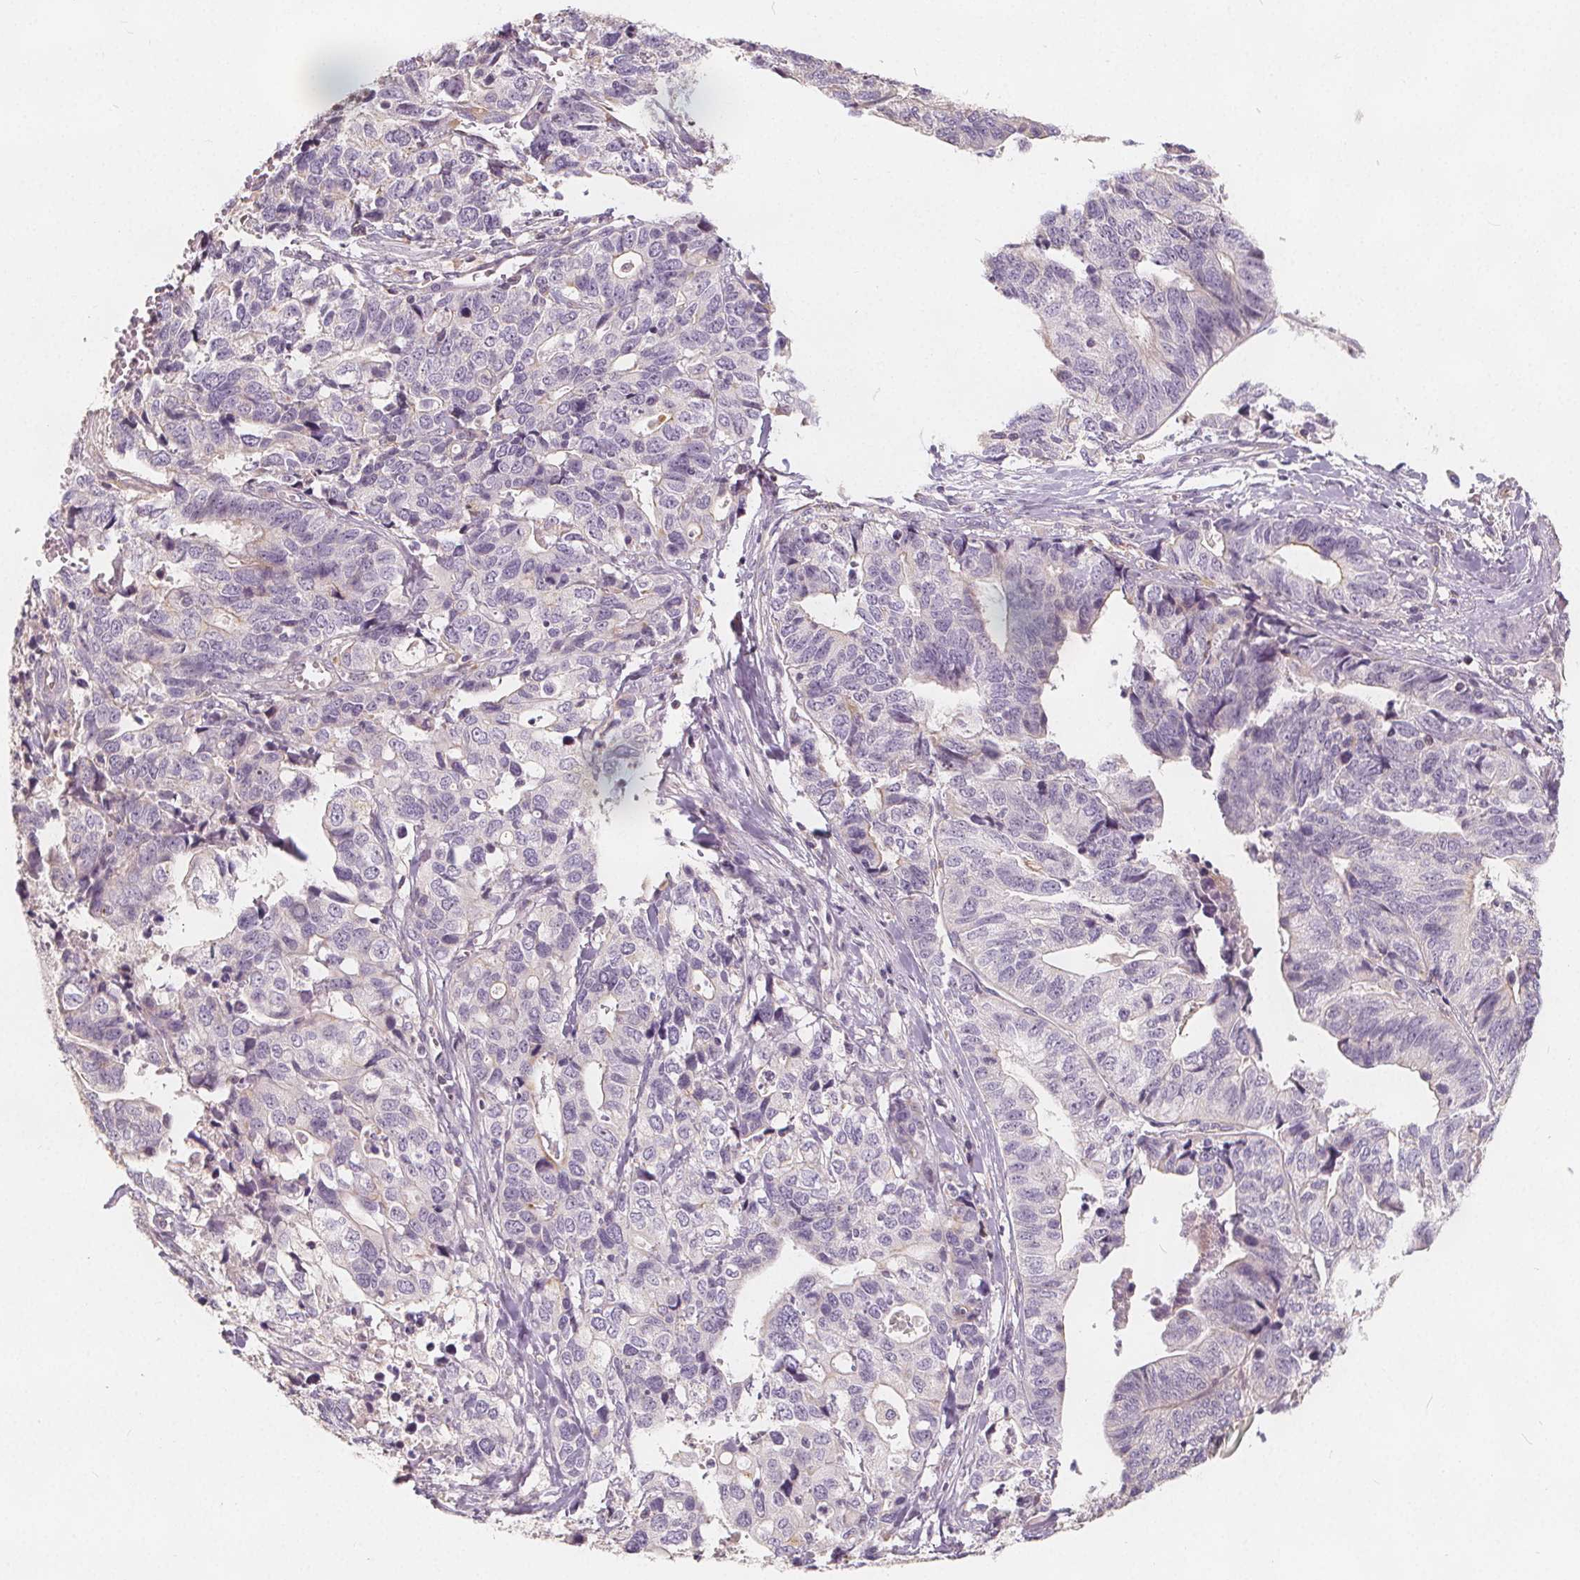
{"staining": {"intensity": "negative", "quantity": "none", "location": "none"}, "tissue": "stomach cancer", "cell_type": "Tumor cells", "image_type": "cancer", "snomed": [{"axis": "morphology", "description": "Adenocarcinoma, NOS"}, {"axis": "topography", "description": "Stomach, upper"}], "caption": "Tumor cells are negative for brown protein staining in stomach adenocarcinoma. (IHC, brightfield microscopy, high magnification).", "gene": "DRC3", "patient": {"sex": "female", "age": 67}}